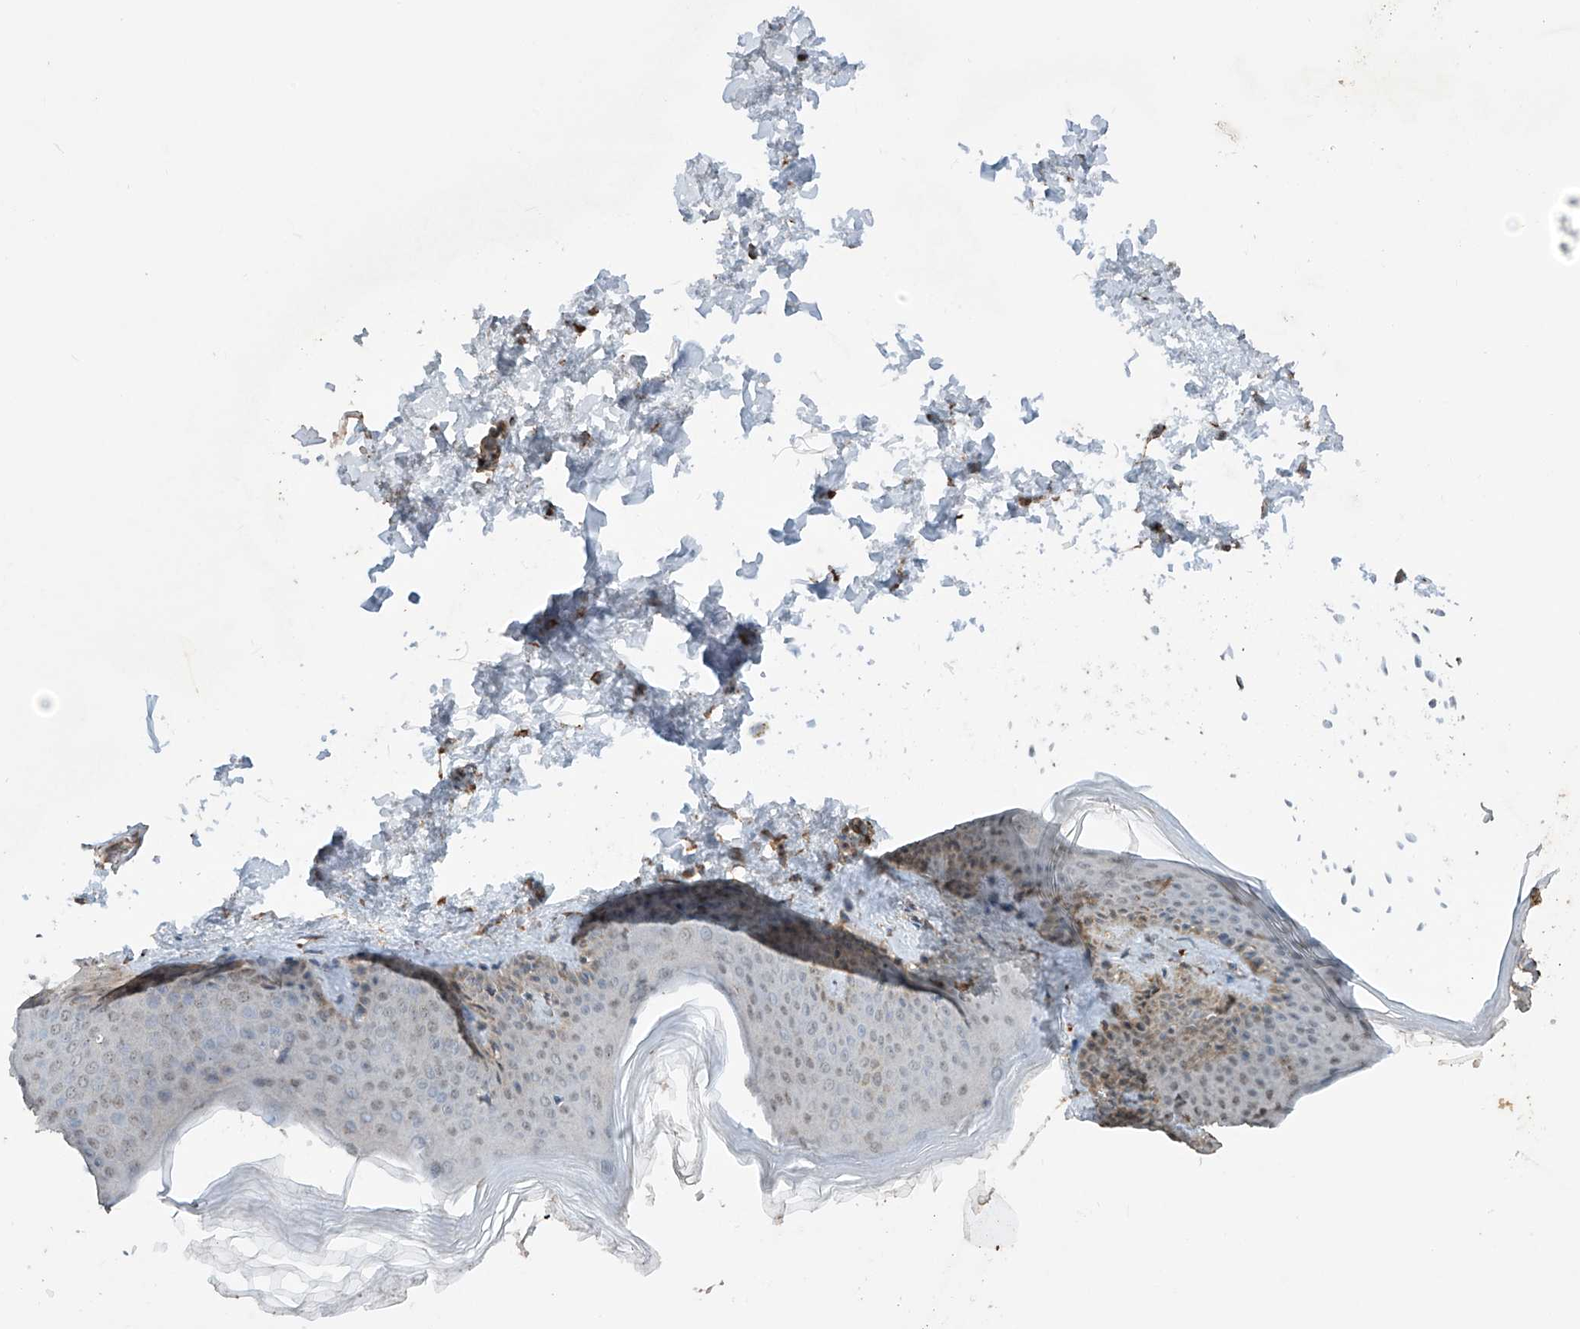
{"staining": {"intensity": "moderate", "quantity": ">75%", "location": "cytoplasmic/membranous"}, "tissue": "skin", "cell_type": "Fibroblasts", "image_type": "normal", "snomed": [{"axis": "morphology", "description": "Normal tissue, NOS"}, {"axis": "topography", "description": "Skin"}], "caption": "A histopathology image of human skin stained for a protein exhibits moderate cytoplasmic/membranous brown staining in fibroblasts. The staining was performed using DAB to visualize the protein expression in brown, while the nuclei were stained in blue with hematoxylin (Magnification: 20x).", "gene": "SAMD3", "patient": {"sex": "female", "age": 27}}